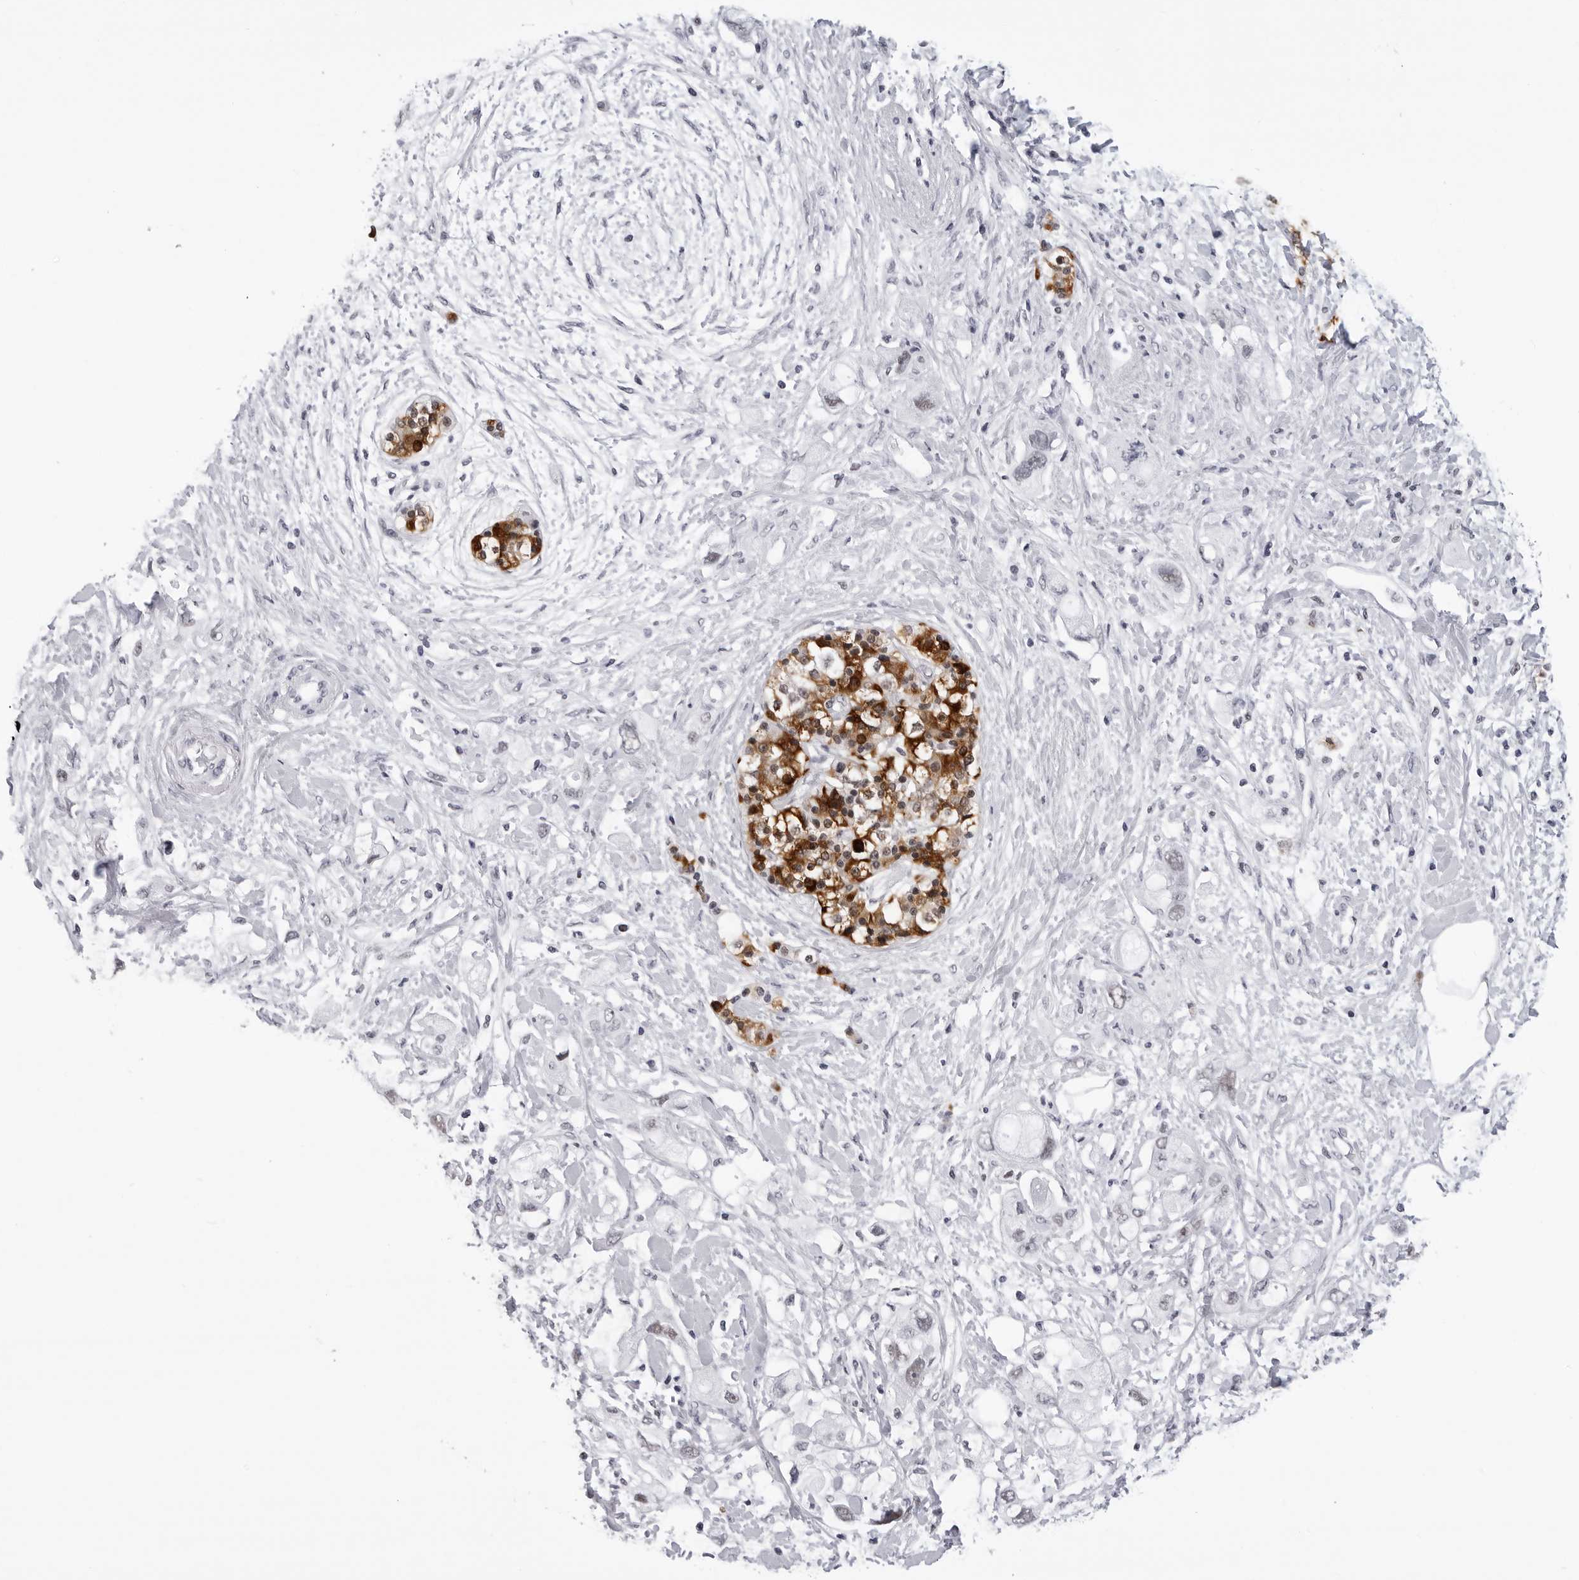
{"staining": {"intensity": "weak", "quantity": "<25%", "location": "nuclear"}, "tissue": "pancreatic cancer", "cell_type": "Tumor cells", "image_type": "cancer", "snomed": [{"axis": "morphology", "description": "Adenocarcinoma, NOS"}, {"axis": "topography", "description": "Pancreas"}], "caption": "Image shows no significant protein staining in tumor cells of adenocarcinoma (pancreatic).", "gene": "SF3B4", "patient": {"sex": "female", "age": 56}}